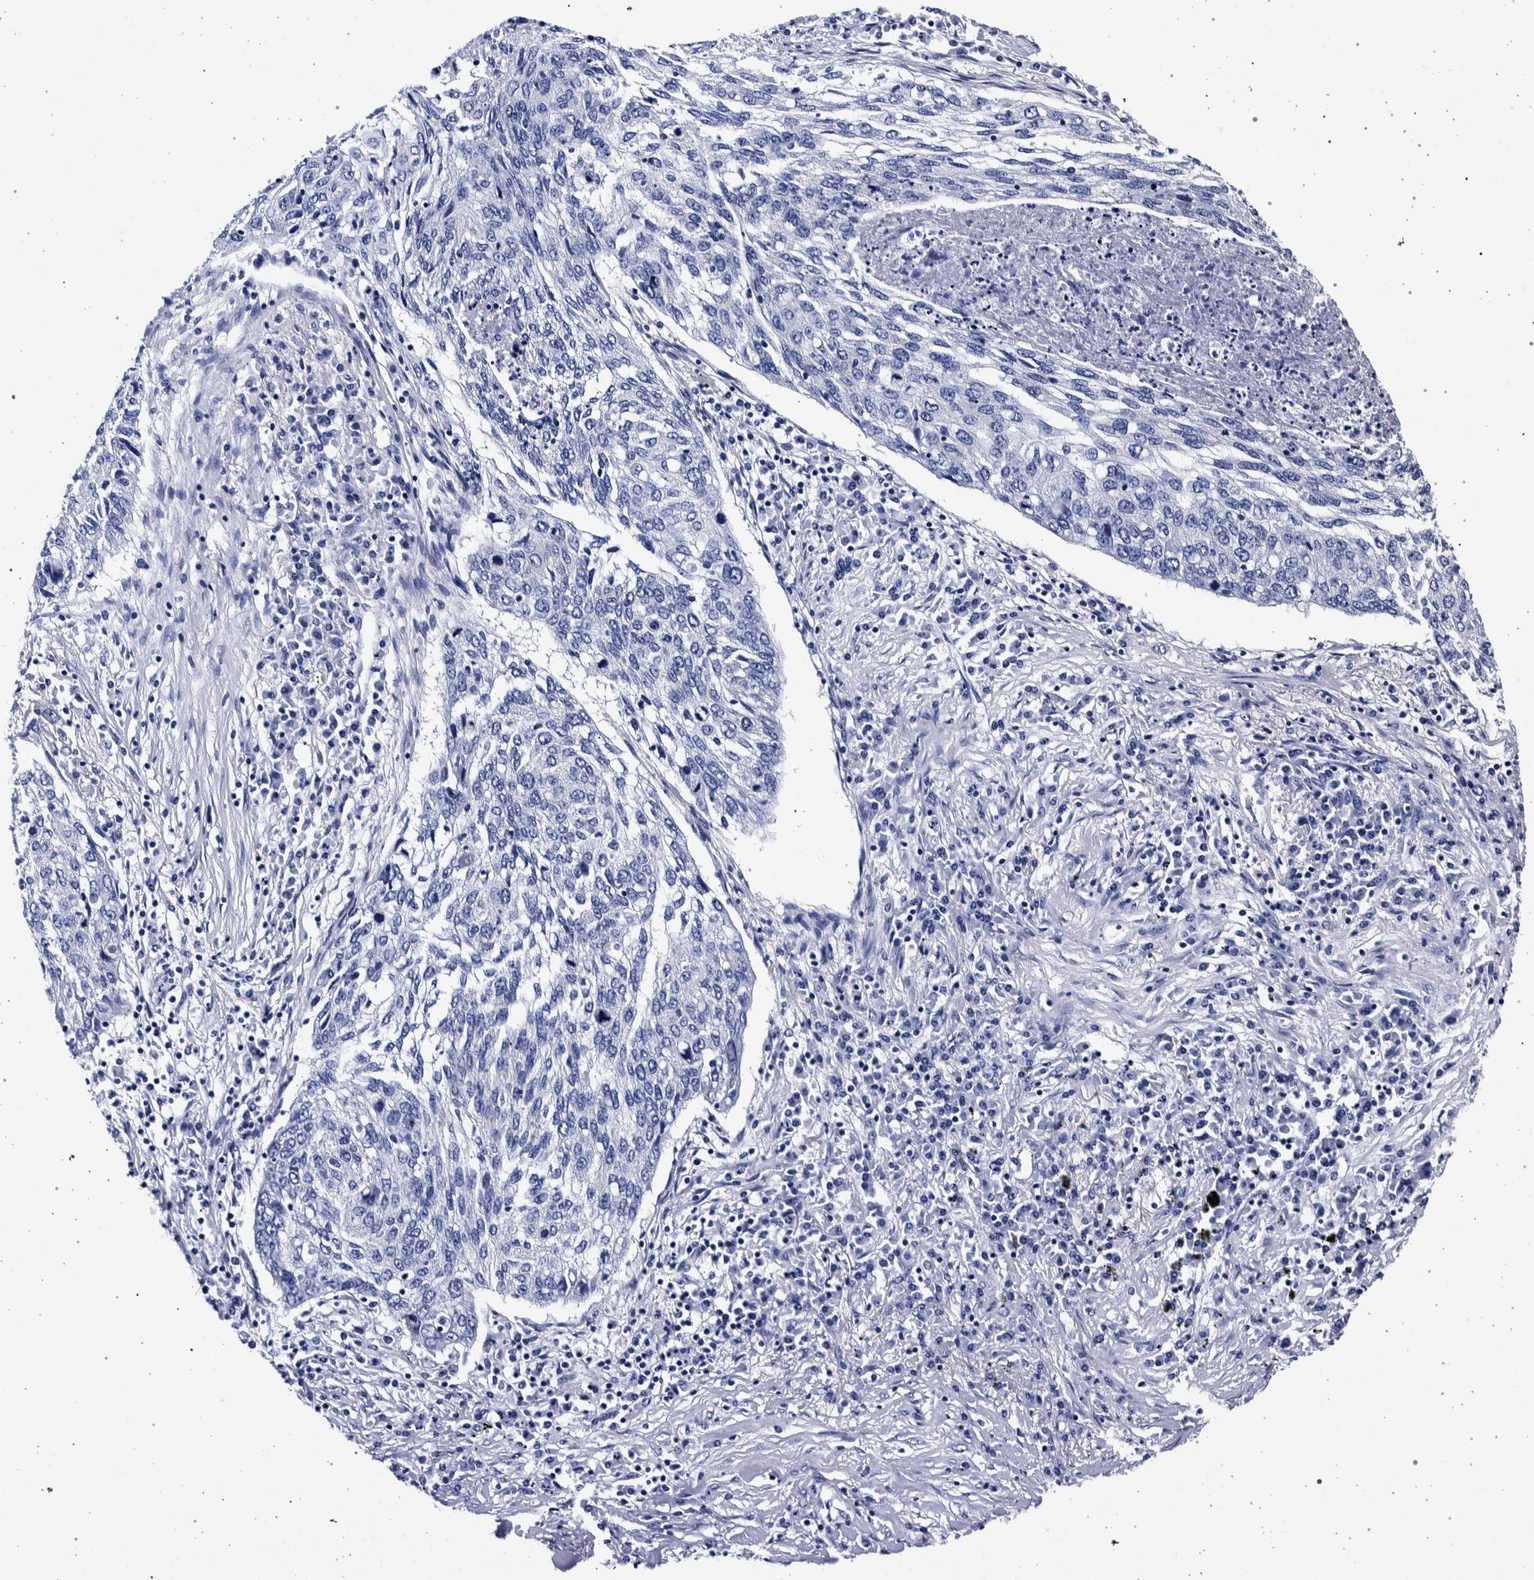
{"staining": {"intensity": "negative", "quantity": "none", "location": "none"}, "tissue": "lung cancer", "cell_type": "Tumor cells", "image_type": "cancer", "snomed": [{"axis": "morphology", "description": "Squamous cell carcinoma, NOS"}, {"axis": "topography", "description": "Lung"}], "caption": "Immunohistochemical staining of lung cancer (squamous cell carcinoma) shows no significant positivity in tumor cells.", "gene": "NIBAN2", "patient": {"sex": "female", "age": 63}}